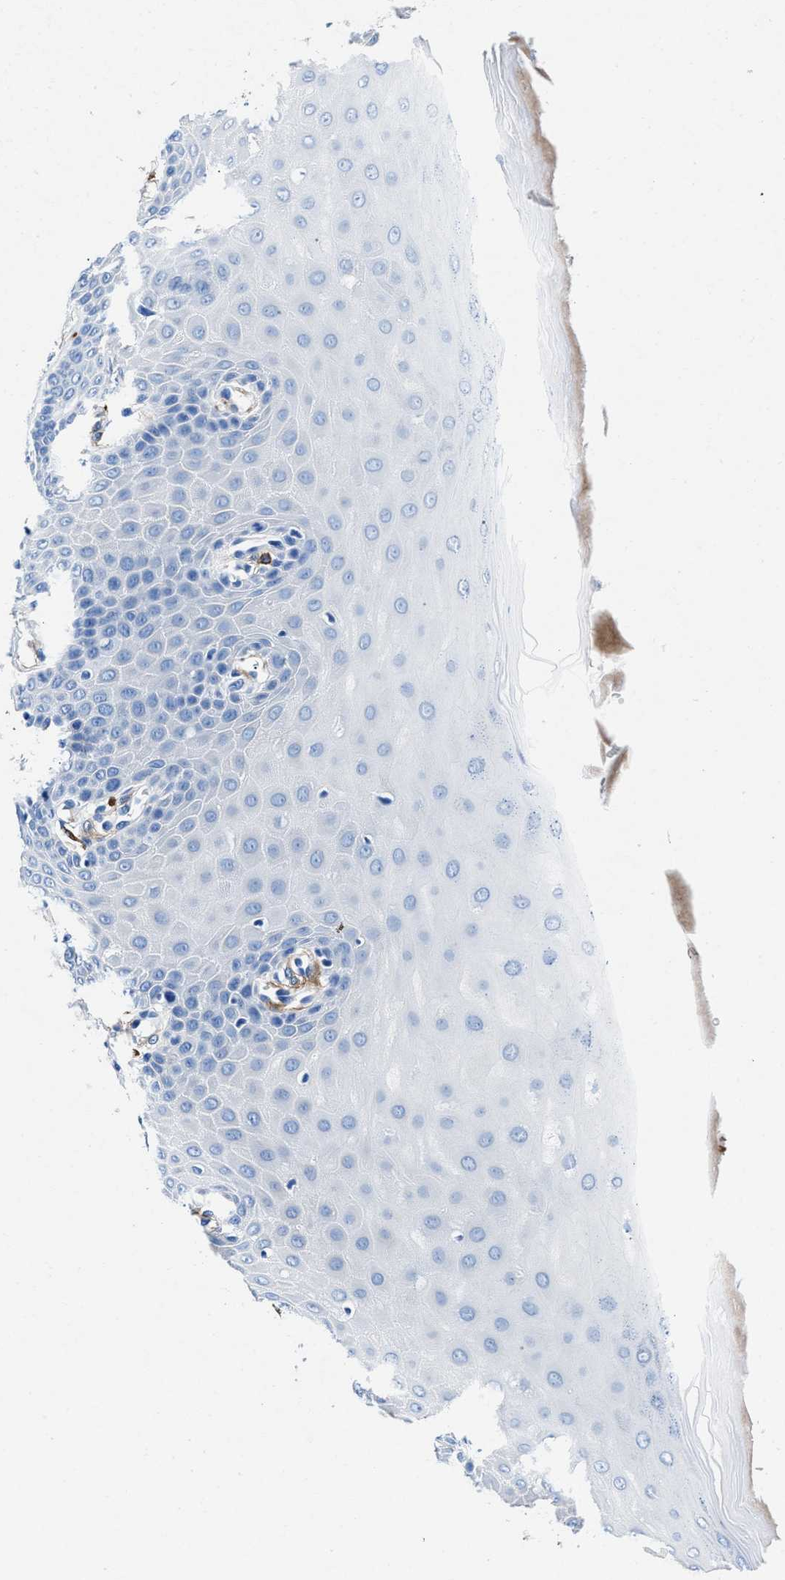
{"staining": {"intensity": "negative", "quantity": "none", "location": "none"}, "tissue": "cervix", "cell_type": "Squamous epithelial cells", "image_type": "normal", "snomed": [{"axis": "morphology", "description": "Normal tissue, NOS"}, {"axis": "topography", "description": "Cervix"}], "caption": "This is an immunohistochemistry (IHC) micrograph of unremarkable cervix. There is no positivity in squamous epithelial cells.", "gene": "TEX261", "patient": {"sex": "female", "age": 55}}